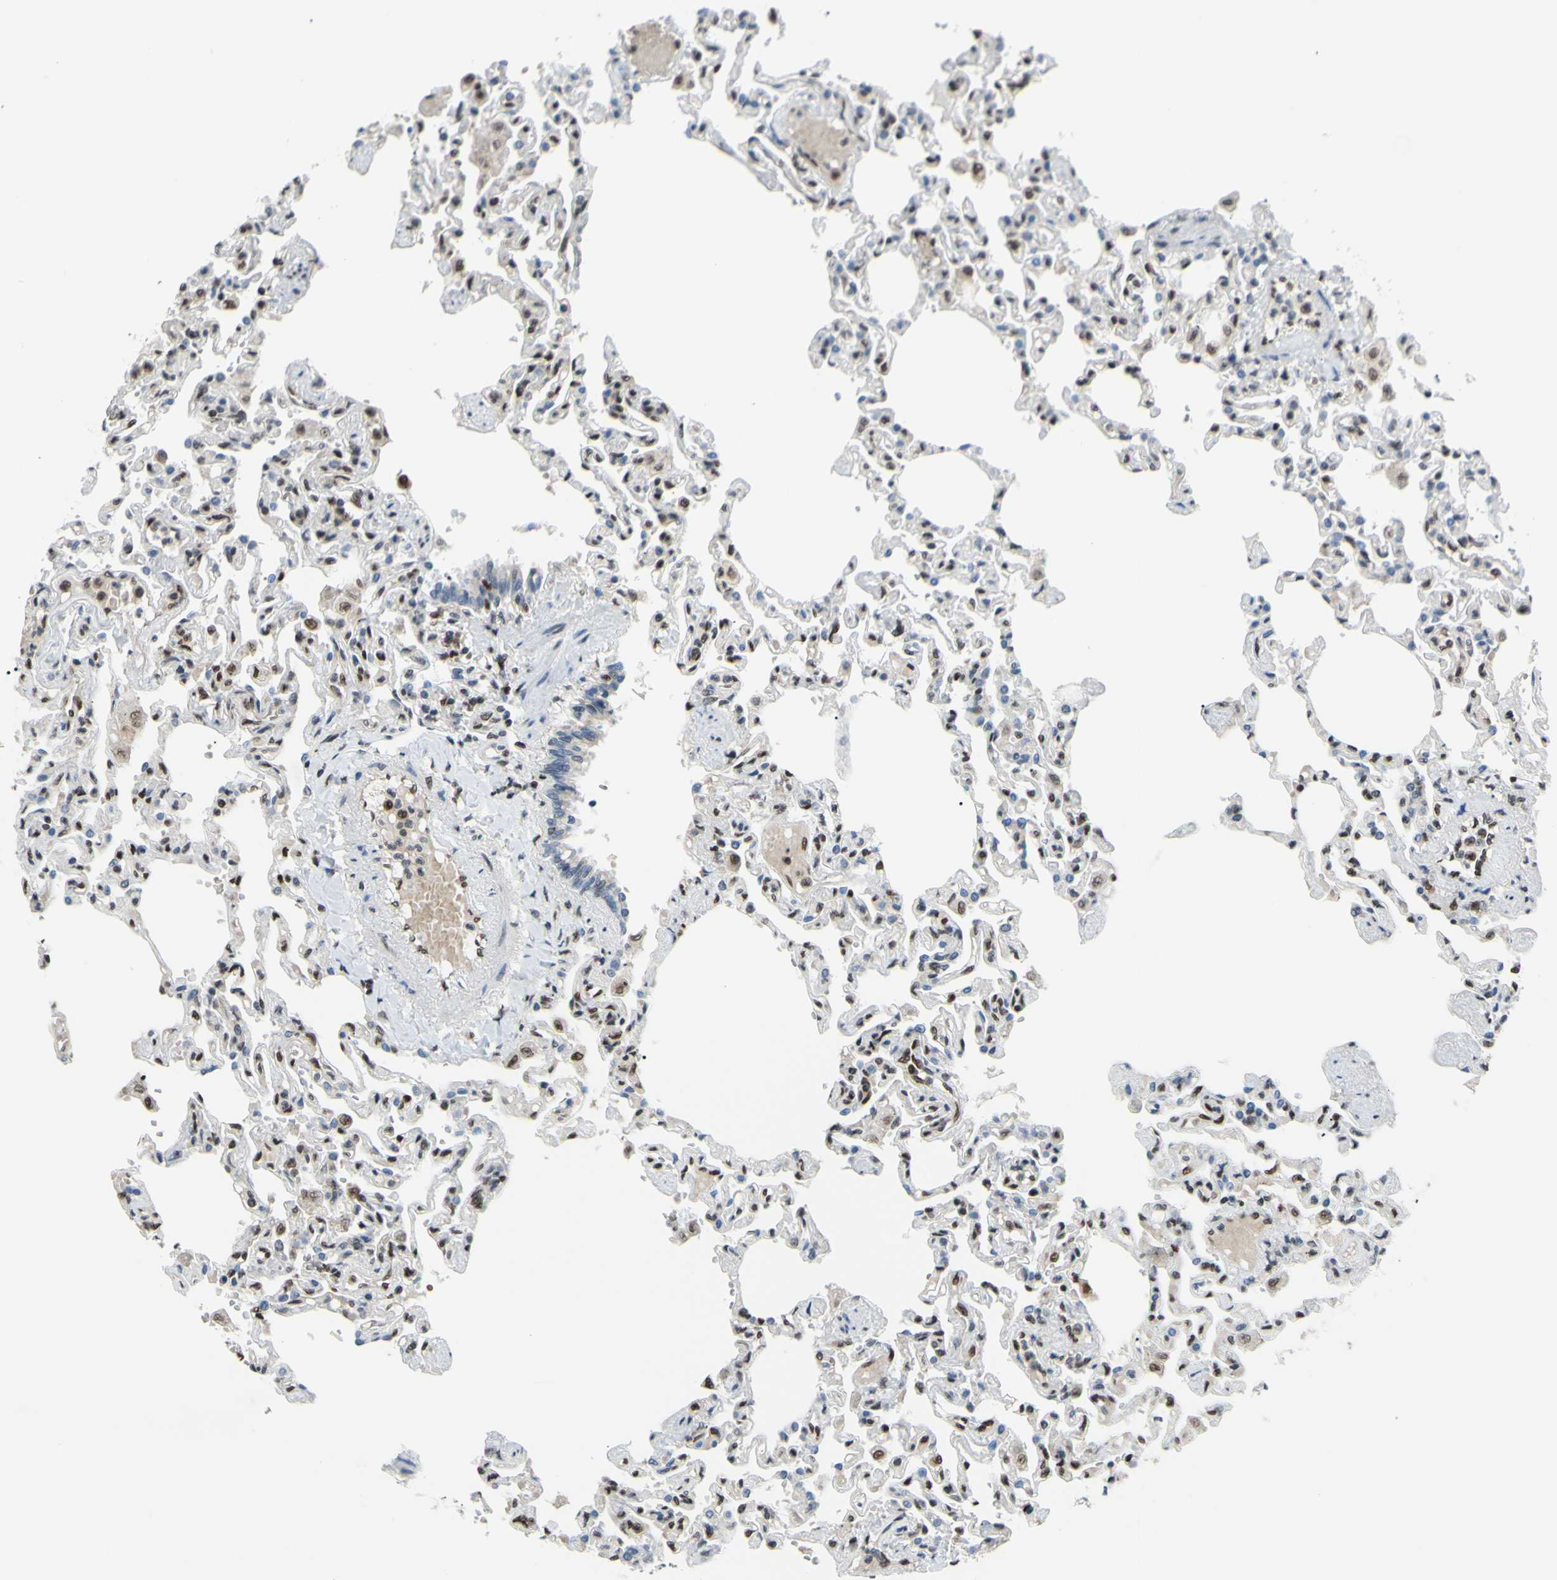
{"staining": {"intensity": "strong", "quantity": "25%-75%", "location": "nuclear"}, "tissue": "lung", "cell_type": "Alveolar cells", "image_type": "normal", "snomed": [{"axis": "morphology", "description": "Normal tissue, NOS"}, {"axis": "topography", "description": "Lung"}], "caption": "Strong nuclear staining for a protein is present in about 25%-75% of alveolar cells of unremarkable lung using IHC.", "gene": "FKBP5", "patient": {"sex": "male", "age": 21}}